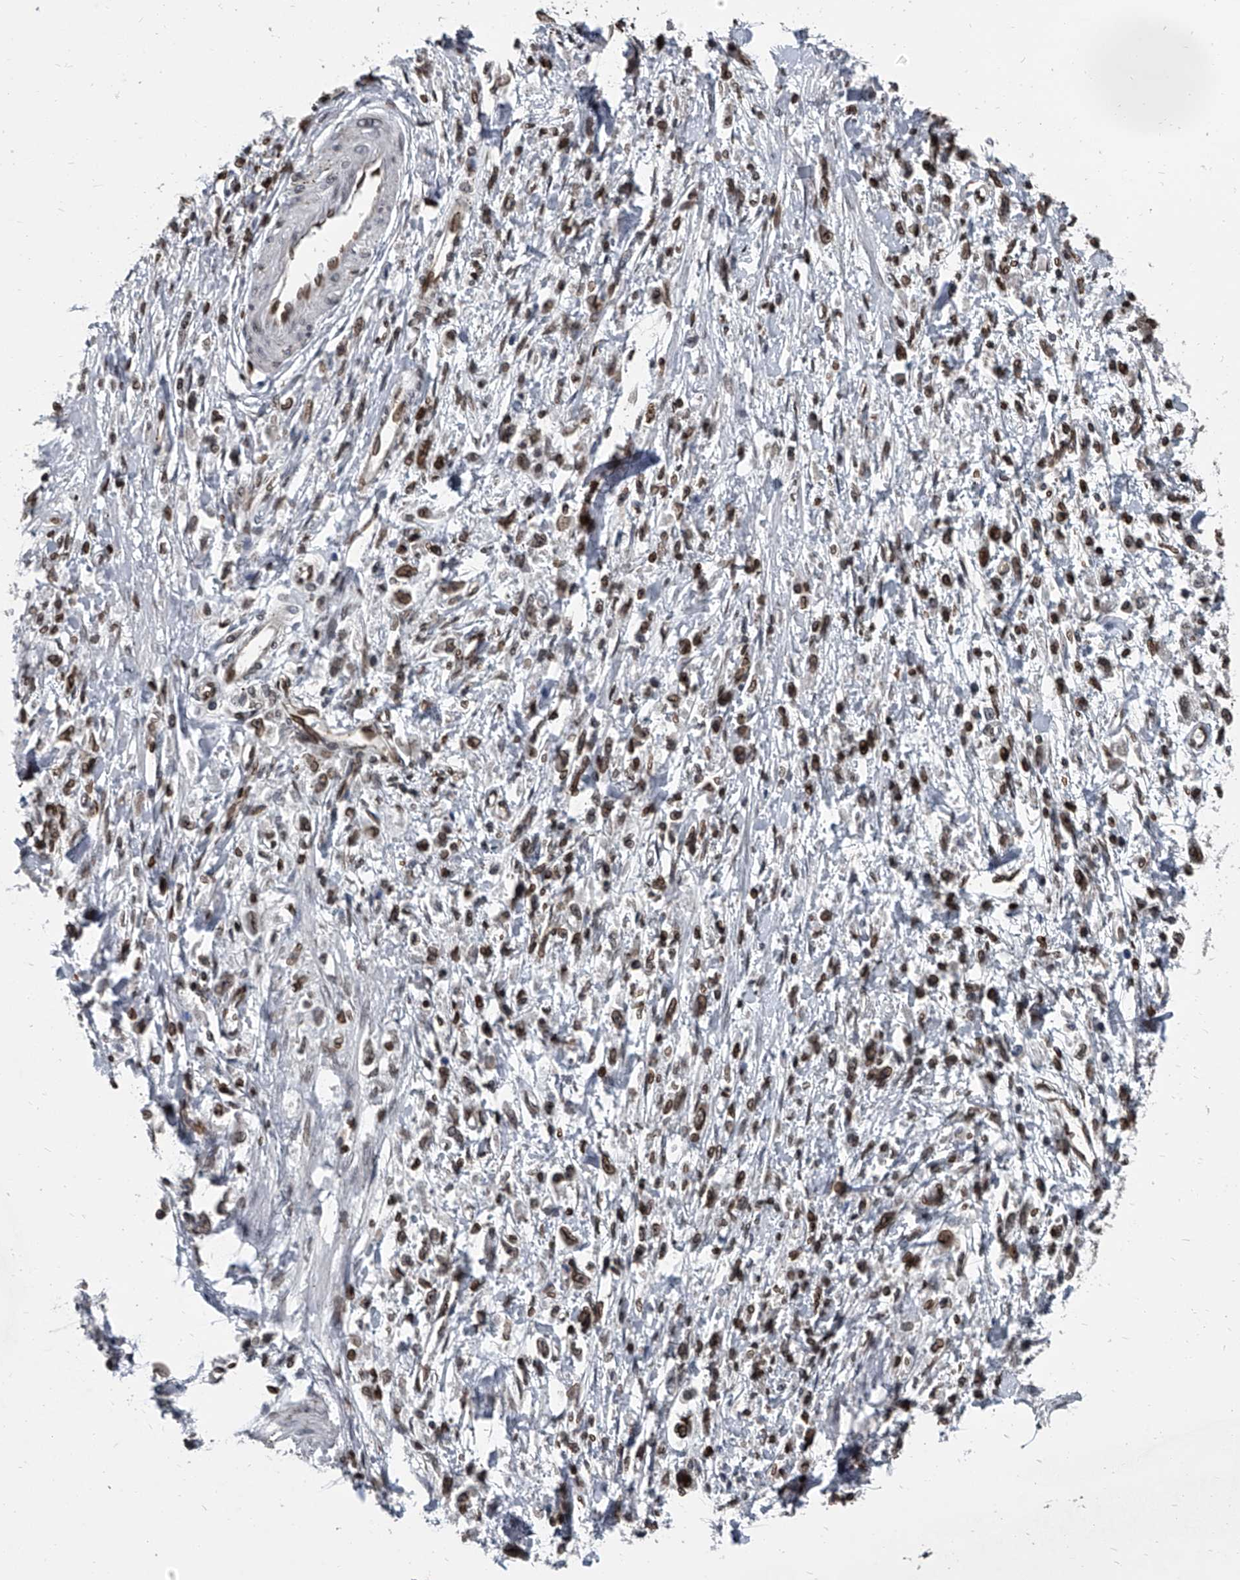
{"staining": {"intensity": "moderate", "quantity": ">75%", "location": "cytoplasmic/membranous,nuclear"}, "tissue": "stomach cancer", "cell_type": "Tumor cells", "image_type": "cancer", "snomed": [{"axis": "morphology", "description": "Adenocarcinoma, NOS"}, {"axis": "topography", "description": "Stomach"}], "caption": "There is medium levels of moderate cytoplasmic/membranous and nuclear staining in tumor cells of stomach adenocarcinoma, as demonstrated by immunohistochemical staining (brown color).", "gene": "PHF20", "patient": {"sex": "female", "age": 59}}